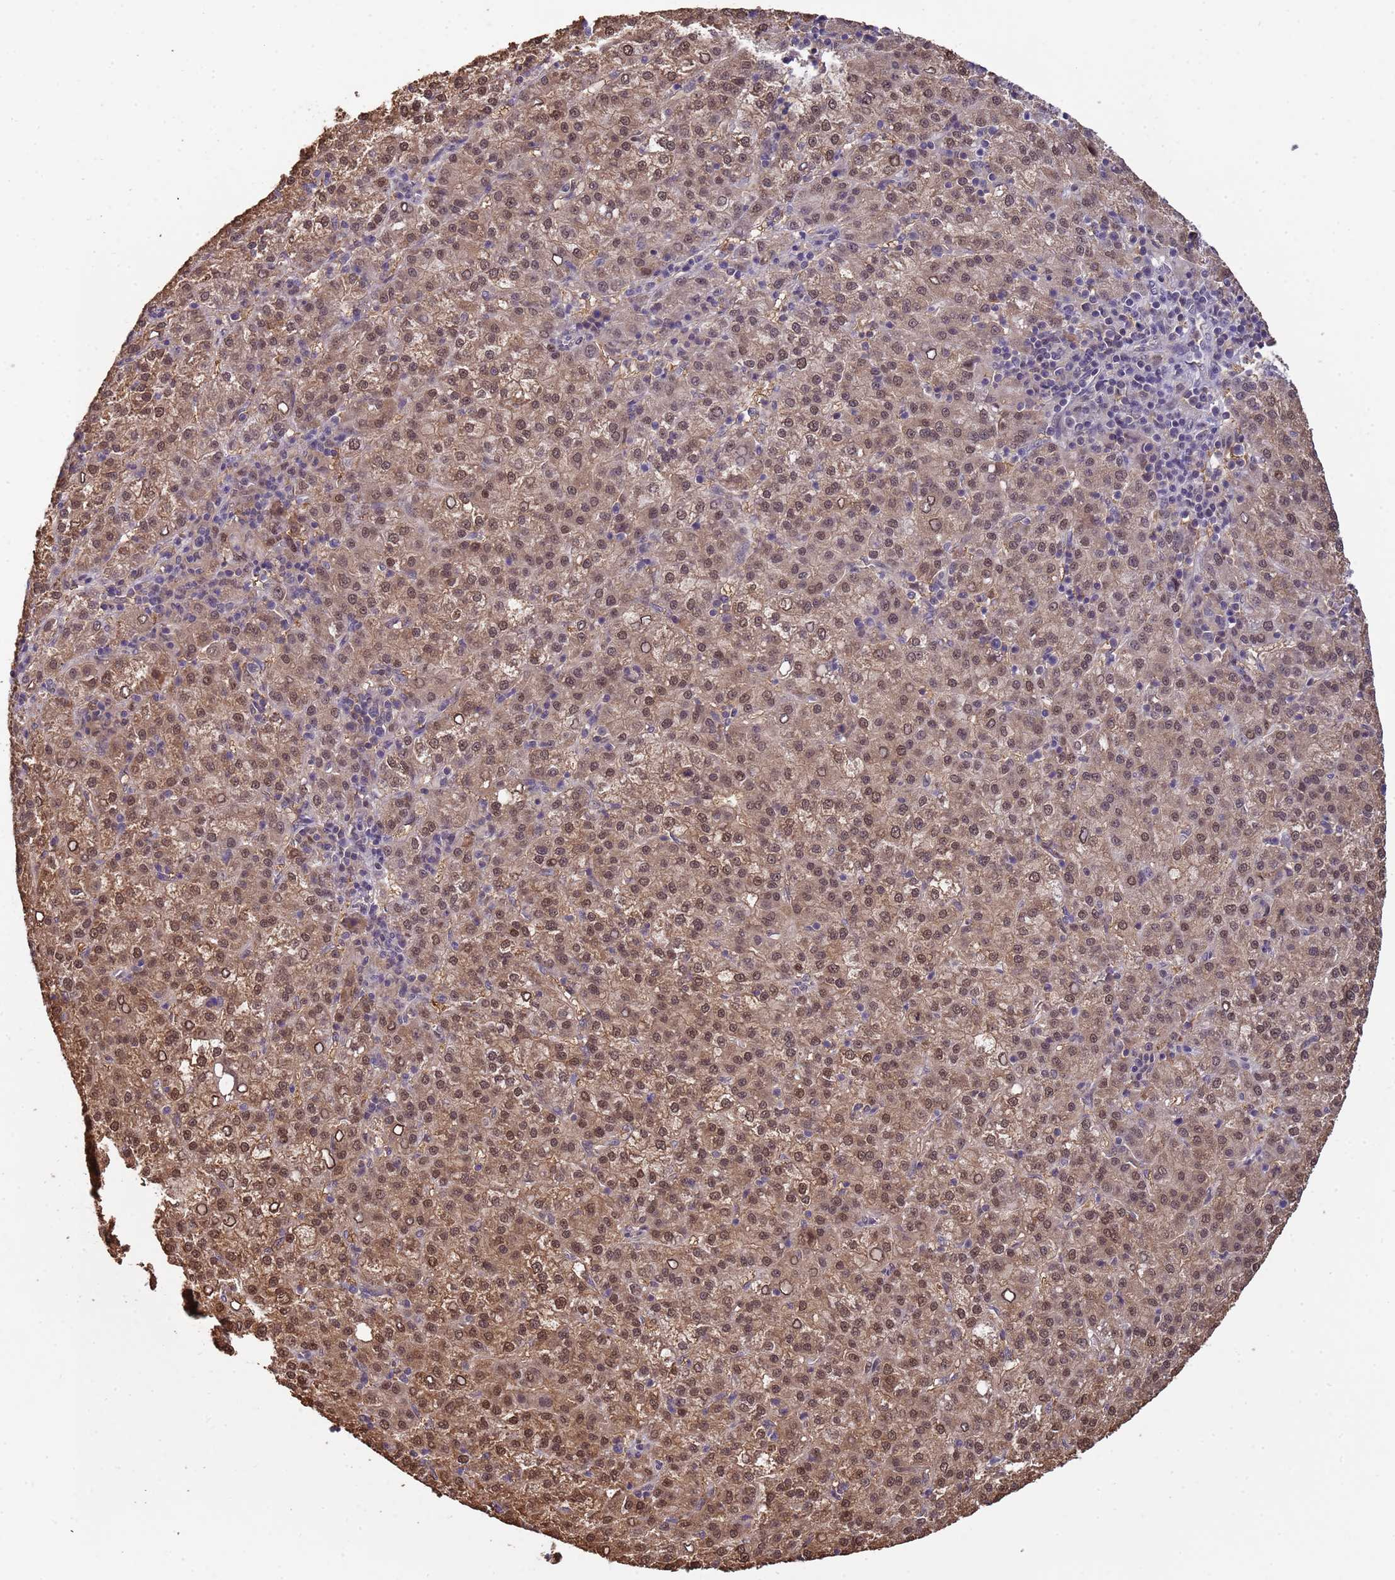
{"staining": {"intensity": "moderate", "quantity": ">75%", "location": "cytoplasmic/membranous,nuclear"}, "tissue": "liver cancer", "cell_type": "Tumor cells", "image_type": "cancer", "snomed": [{"axis": "morphology", "description": "Carcinoma, Hepatocellular, NOS"}, {"axis": "topography", "description": "Liver"}], "caption": "Protein staining displays moderate cytoplasmic/membranous and nuclear staining in about >75% of tumor cells in liver cancer (hepatocellular carcinoma). (brown staining indicates protein expression, while blue staining denotes nuclei).", "gene": "ZBTB5", "patient": {"sex": "female", "age": 58}}